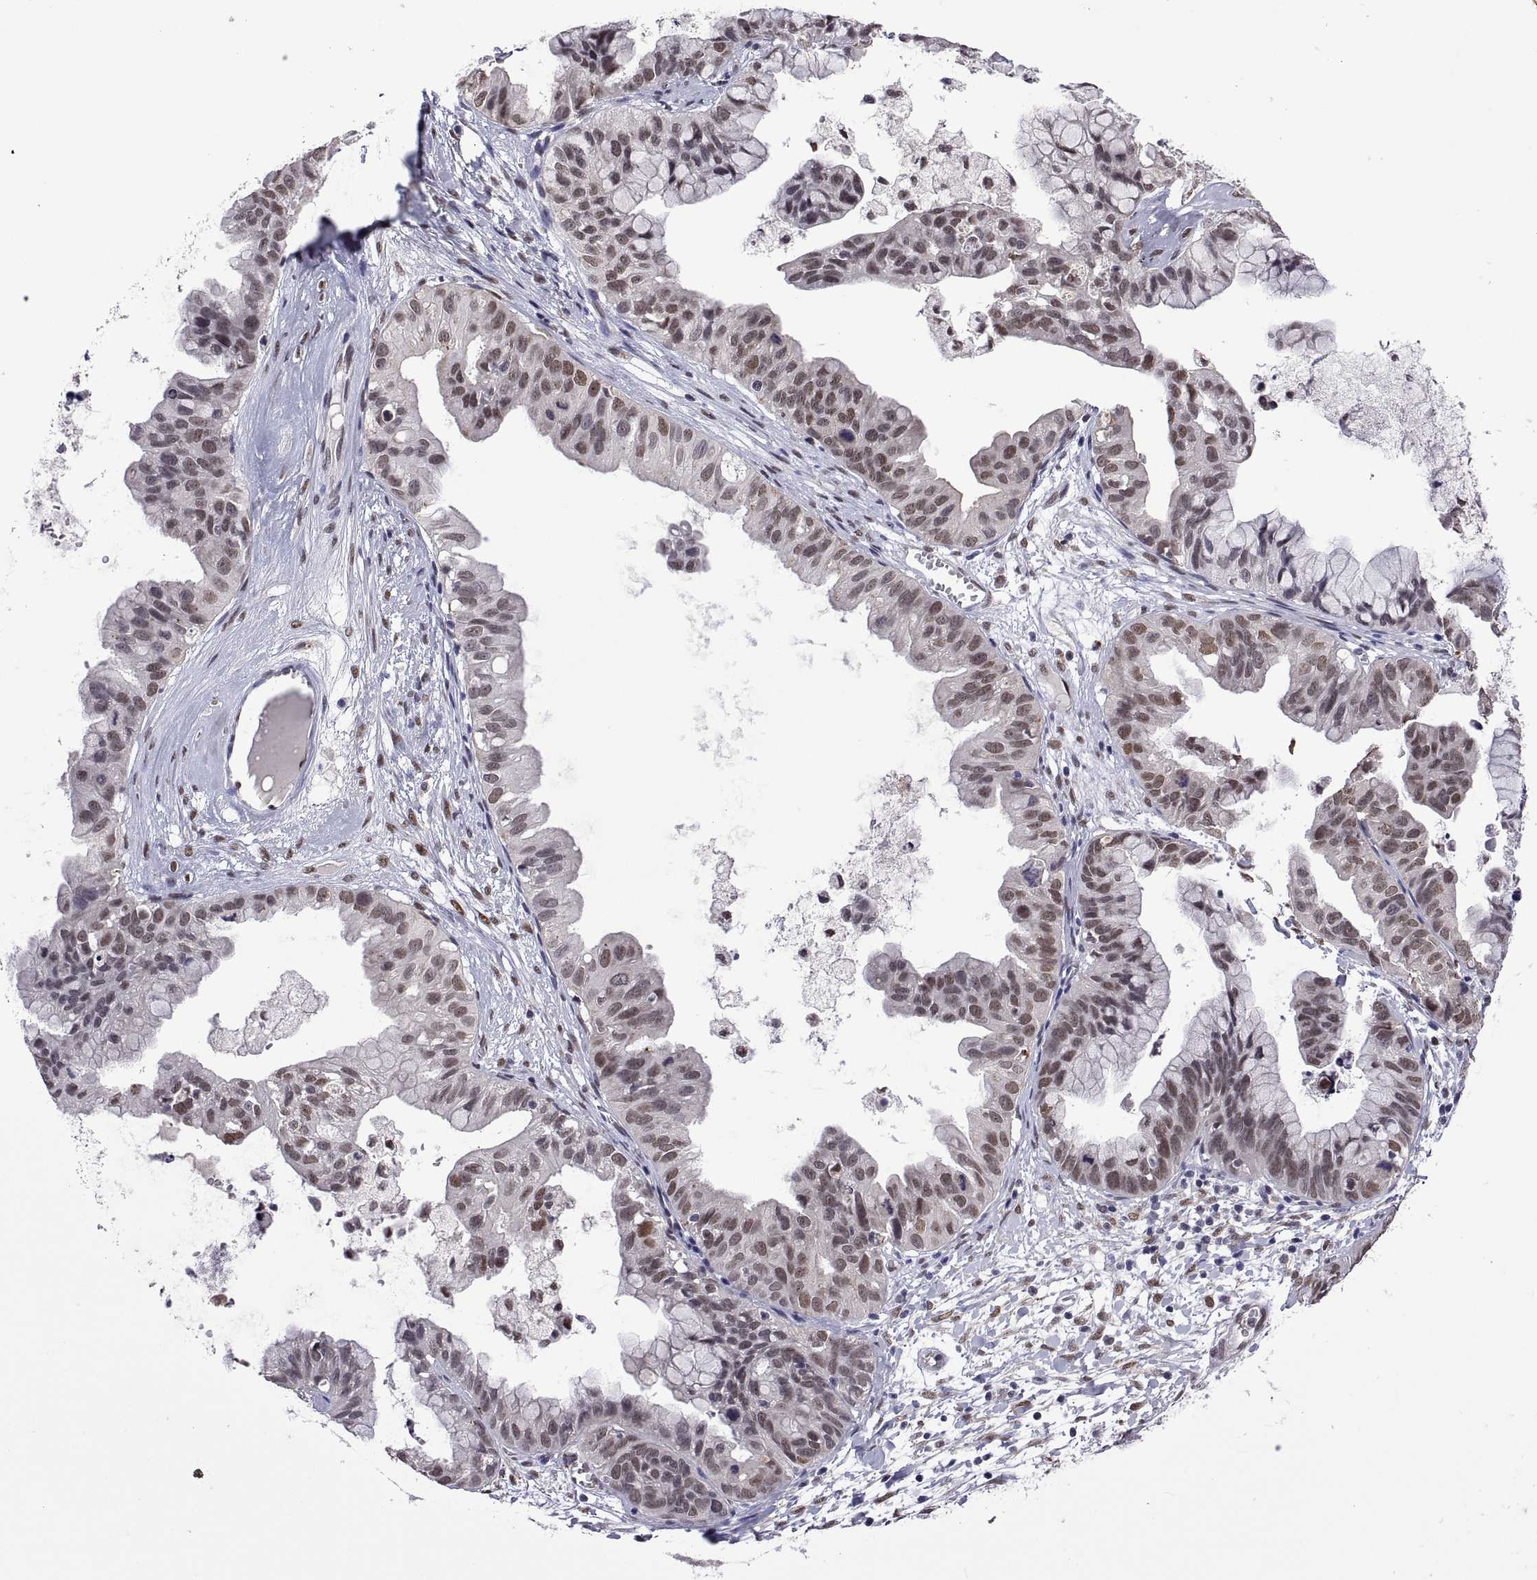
{"staining": {"intensity": "moderate", "quantity": "25%-75%", "location": "nuclear"}, "tissue": "ovarian cancer", "cell_type": "Tumor cells", "image_type": "cancer", "snomed": [{"axis": "morphology", "description": "Cystadenocarcinoma, mucinous, NOS"}, {"axis": "topography", "description": "Ovary"}], "caption": "IHC photomicrograph of human ovarian mucinous cystadenocarcinoma stained for a protein (brown), which demonstrates medium levels of moderate nuclear expression in about 25%-75% of tumor cells.", "gene": "NR4A1", "patient": {"sex": "female", "age": 76}}